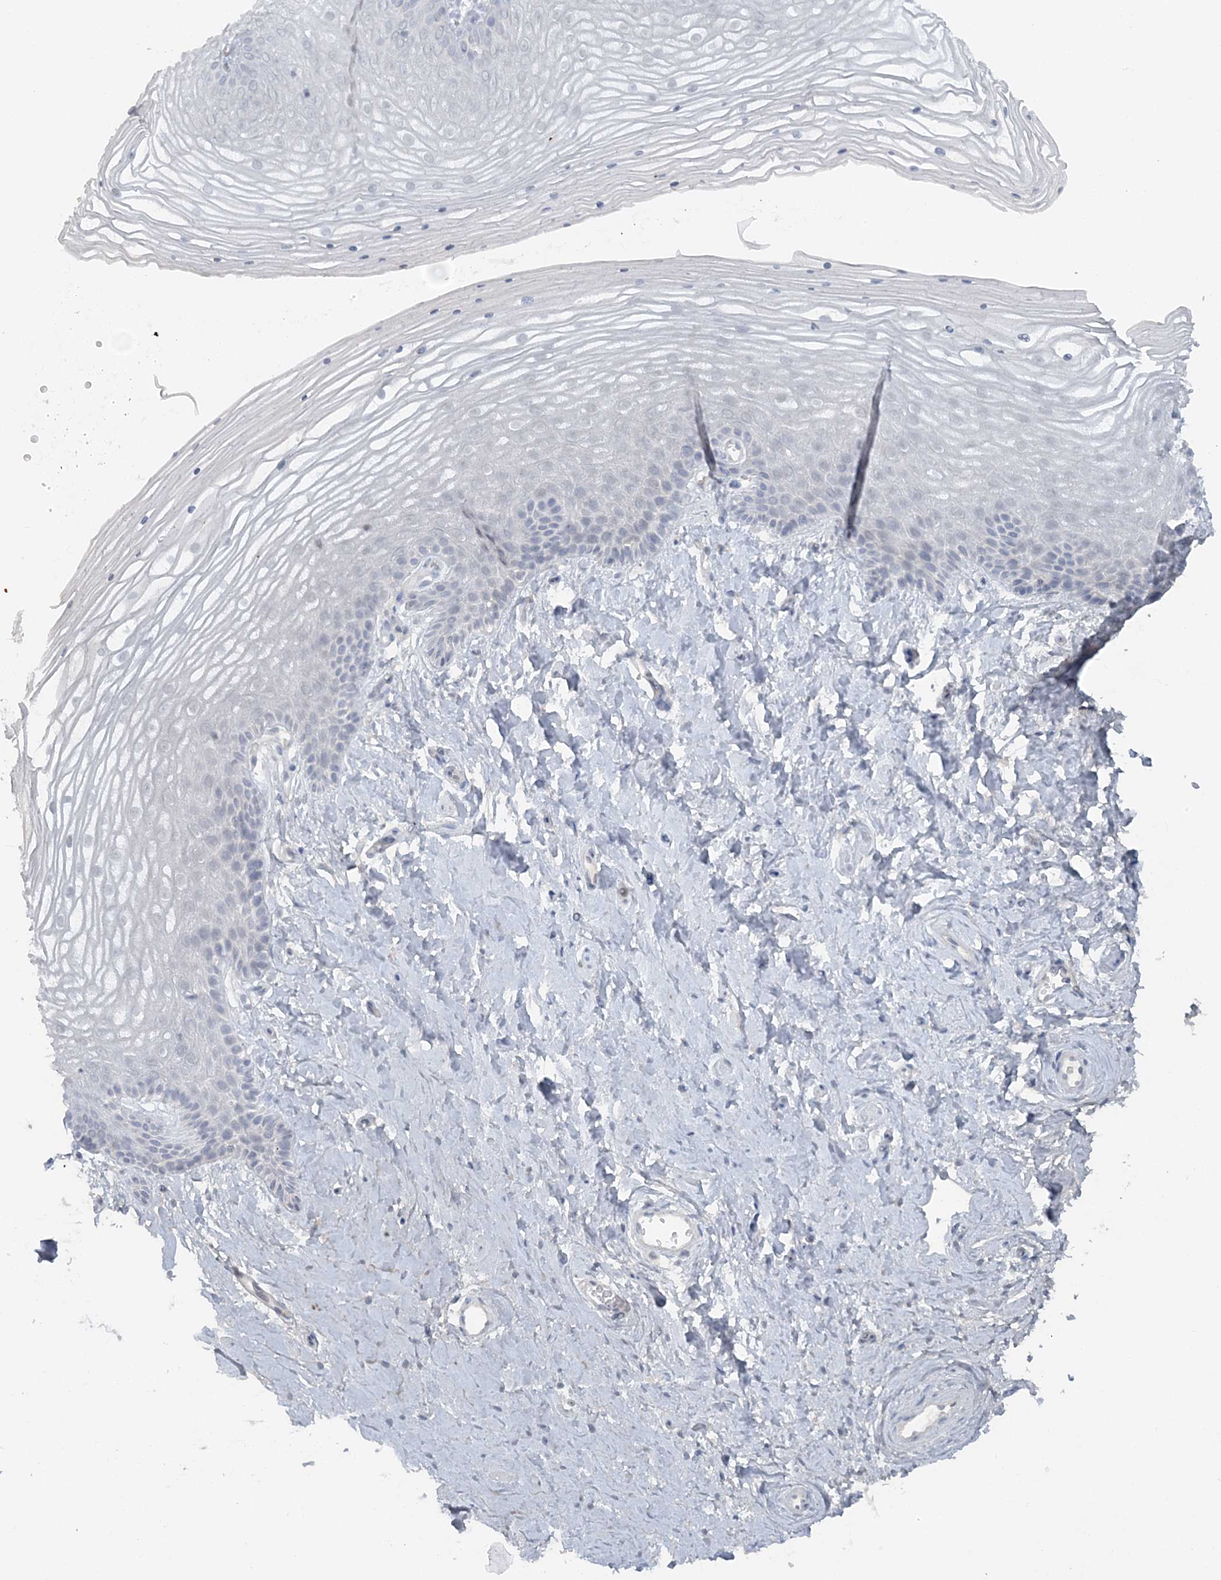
{"staining": {"intensity": "negative", "quantity": "none", "location": "none"}, "tissue": "vagina", "cell_type": "Squamous epithelial cells", "image_type": "normal", "snomed": [{"axis": "morphology", "description": "Normal tissue, NOS"}, {"axis": "topography", "description": "Vagina"}, {"axis": "topography", "description": "Cervix"}], "caption": "This is a image of immunohistochemistry staining of benign vagina, which shows no positivity in squamous epithelial cells.", "gene": "ATP11A", "patient": {"sex": "female", "age": 40}}